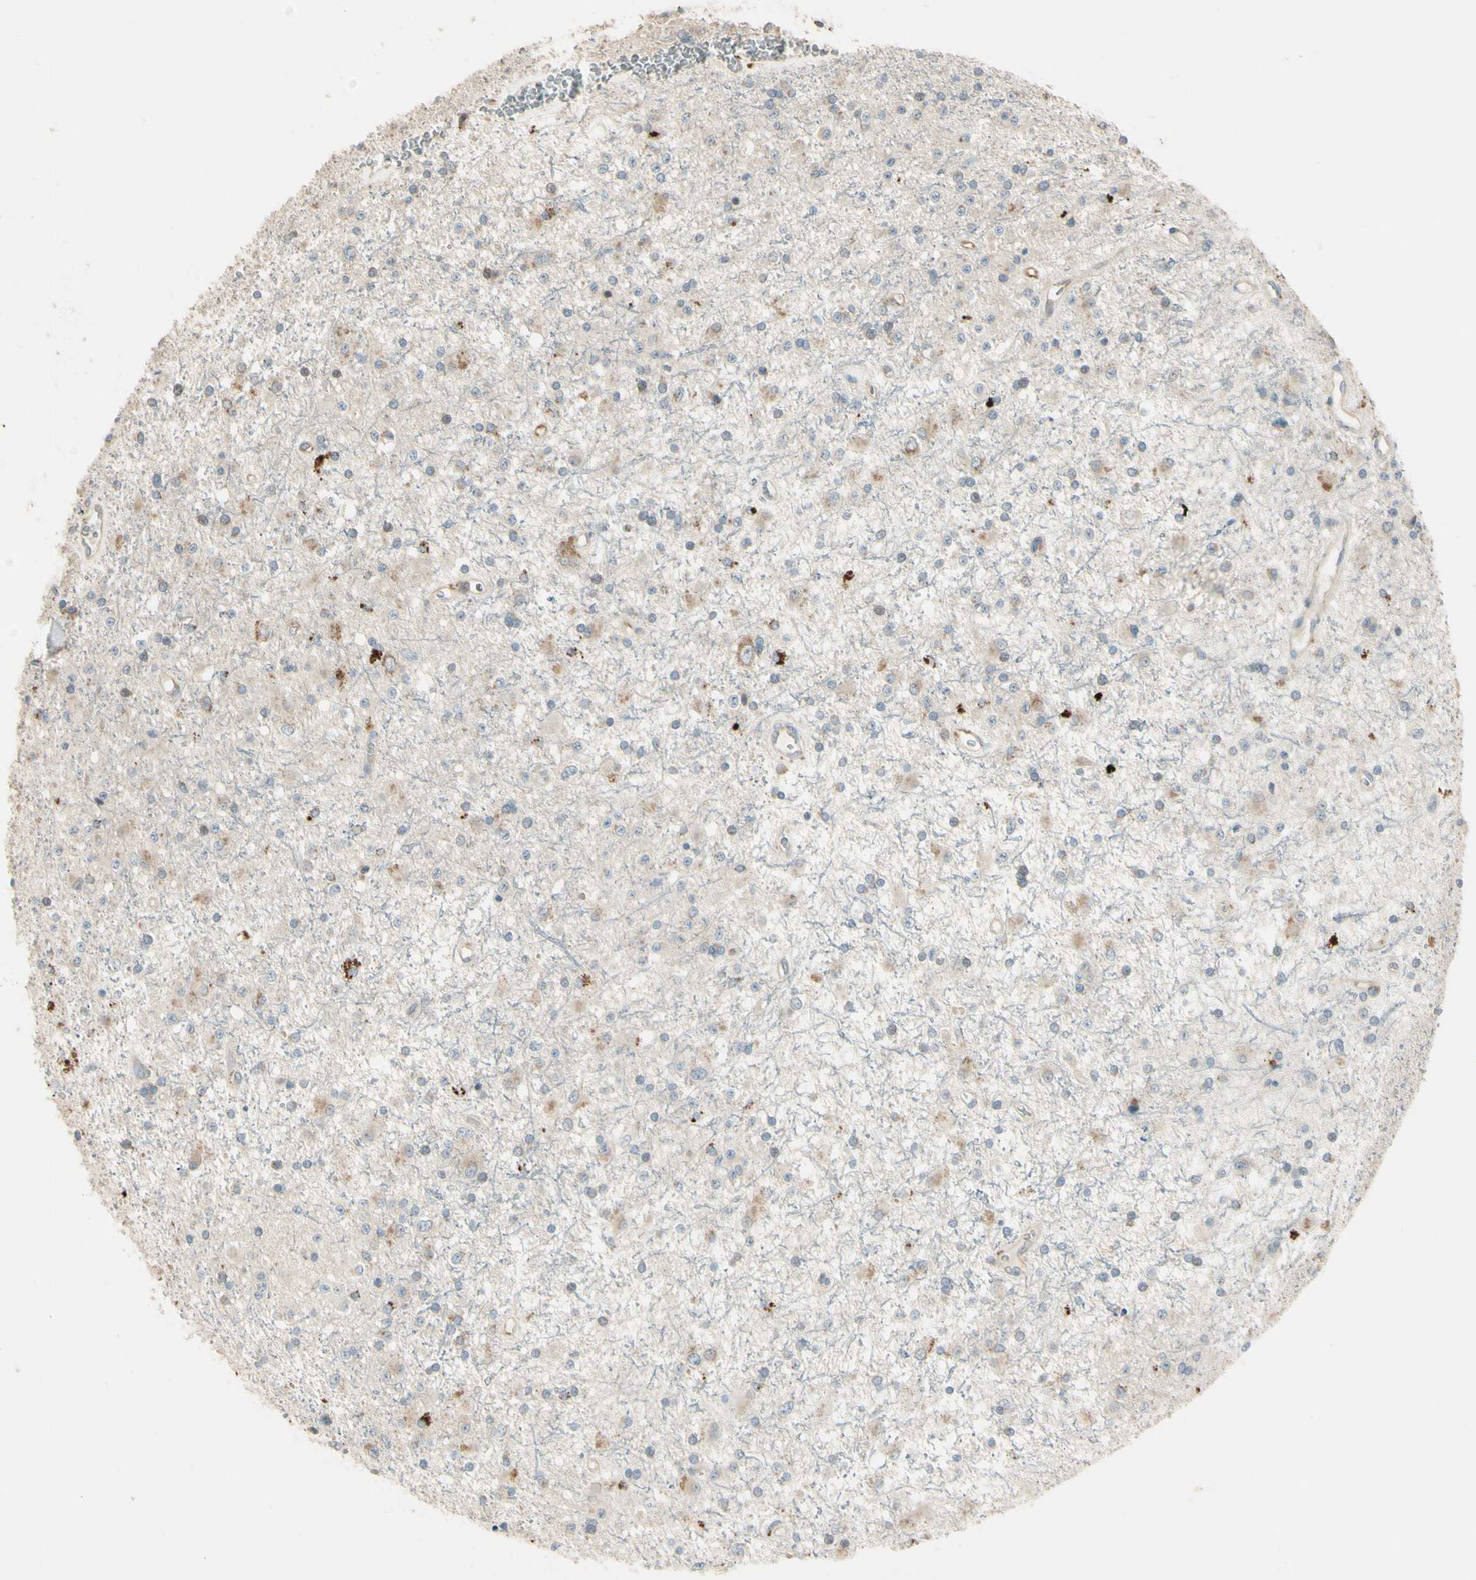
{"staining": {"intensity": "weak", "quantity": "25%-75%", "location": "cytoplasmic/membranous"}, "tissue": "glioma", "cell_type": "Tumor cells", "image_type": "cancer", "snomed": [{"axis": "morphology", "description": "Glioma, malignant, Low grade"}, {"axis": "topography", "description": "Brain"}], "caption": "Tumor cells reveal low levels of weak cytoplasmic/membranous positivity in about 25%-75% of cells in glioma.", "gene": "NDFIP1", "patient": {"sex": "male", "age": 58}}